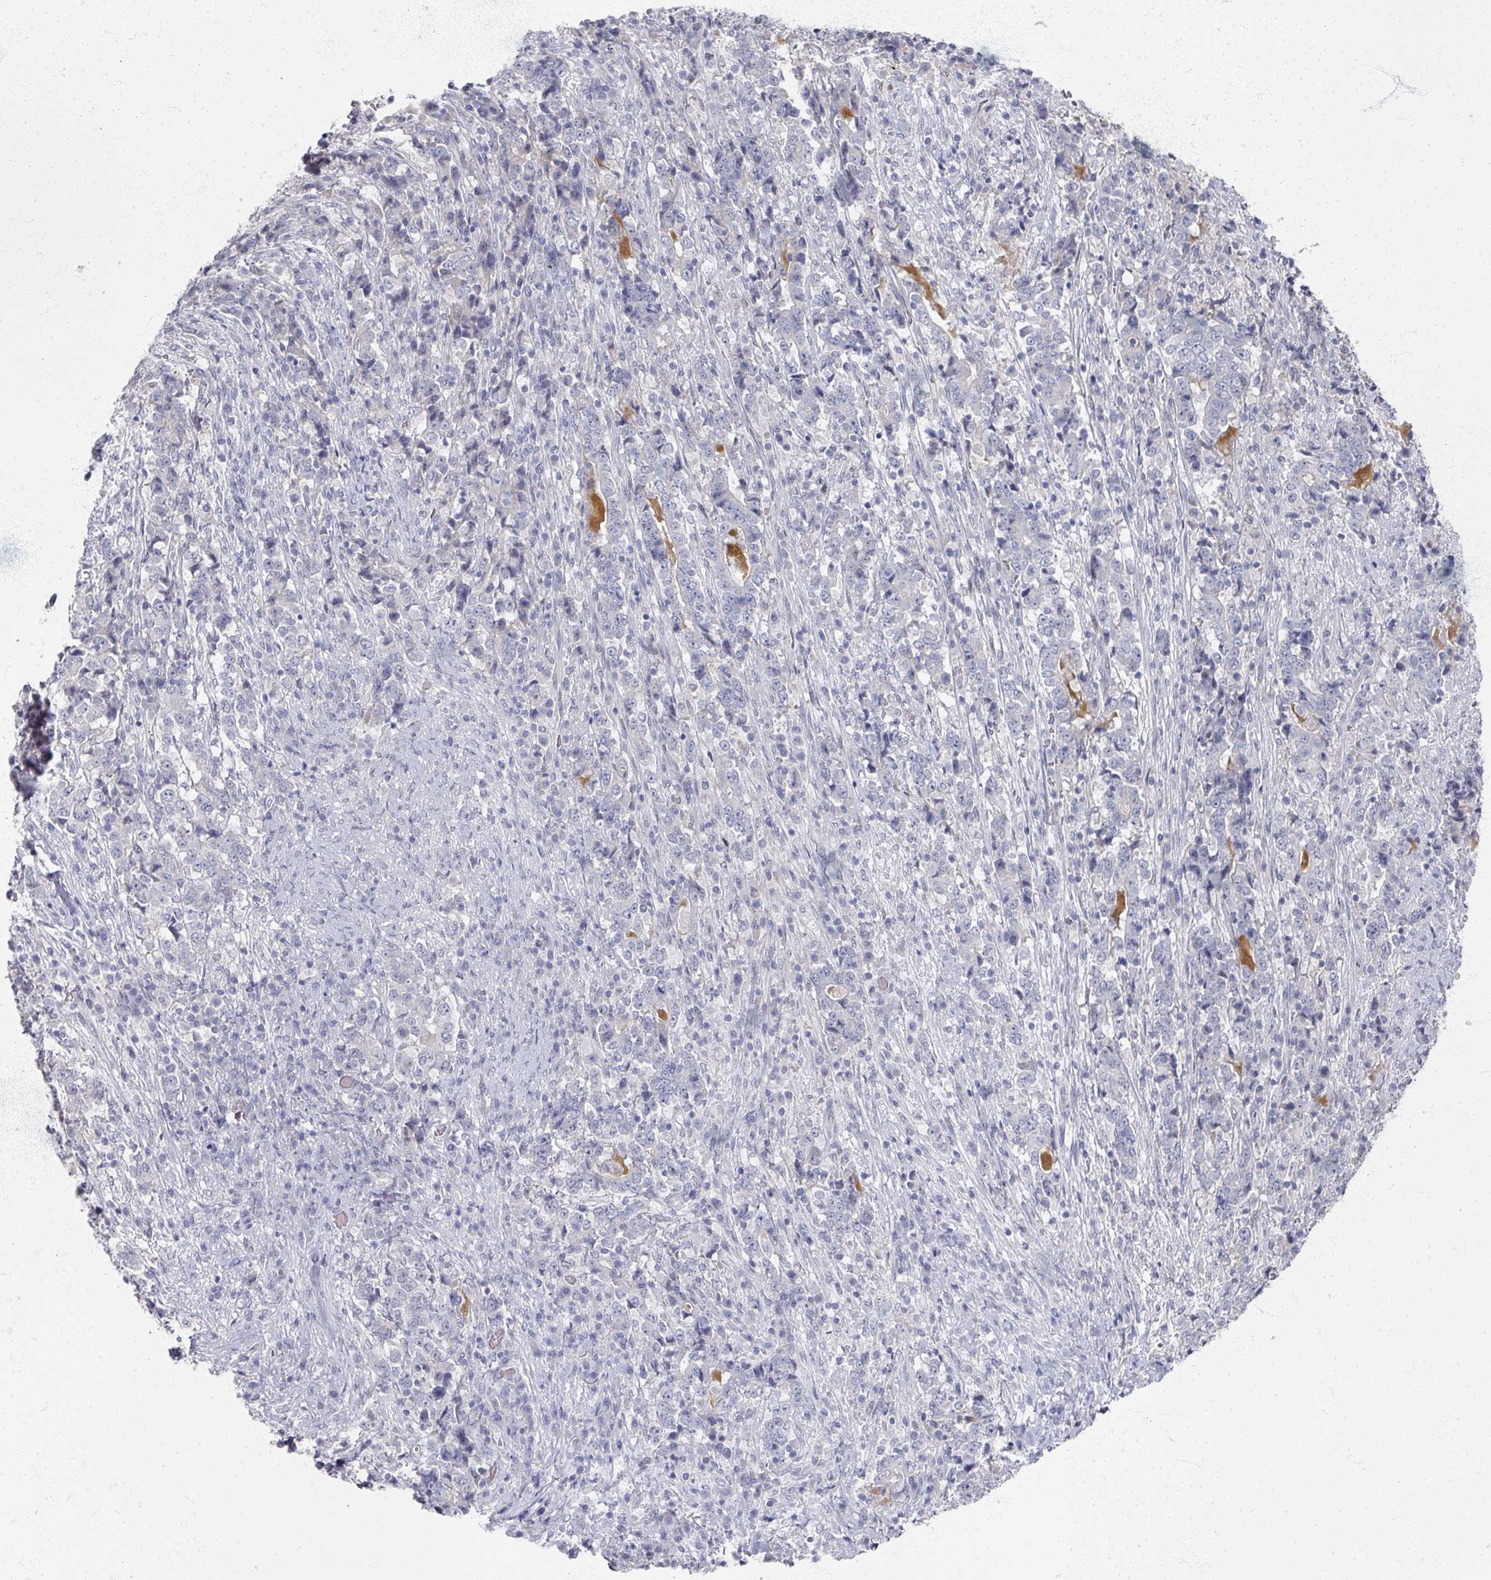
{"staining": {"intensity": "negative", "quantity": "none", "location": "none"}, "tissue": "stomach cancer", "cell_type": "Tumor cells", "image_type": "cancer", "snomed": [{"axis": "morphology", "description": "Normal tissue, NOS"}, {"axis": "morphology", "description": "Adenocarcinoma, NOS"}, {"axis": "topography", "description": "Stomach, upper"}, {"axis": "topography", "description": "Stomach"}], "caption": "High power microscopy image of an immunohistochemistry (IHC) histopathology image of stomach adenocarcinoma, revealing no significant expression in tumor cells. The staining is performed using DAB brown chromogen with nuclei counter-stained in using hematoxylin.", "gene": "TTYH3", "patient": {"sex": "male", "age": 59}}